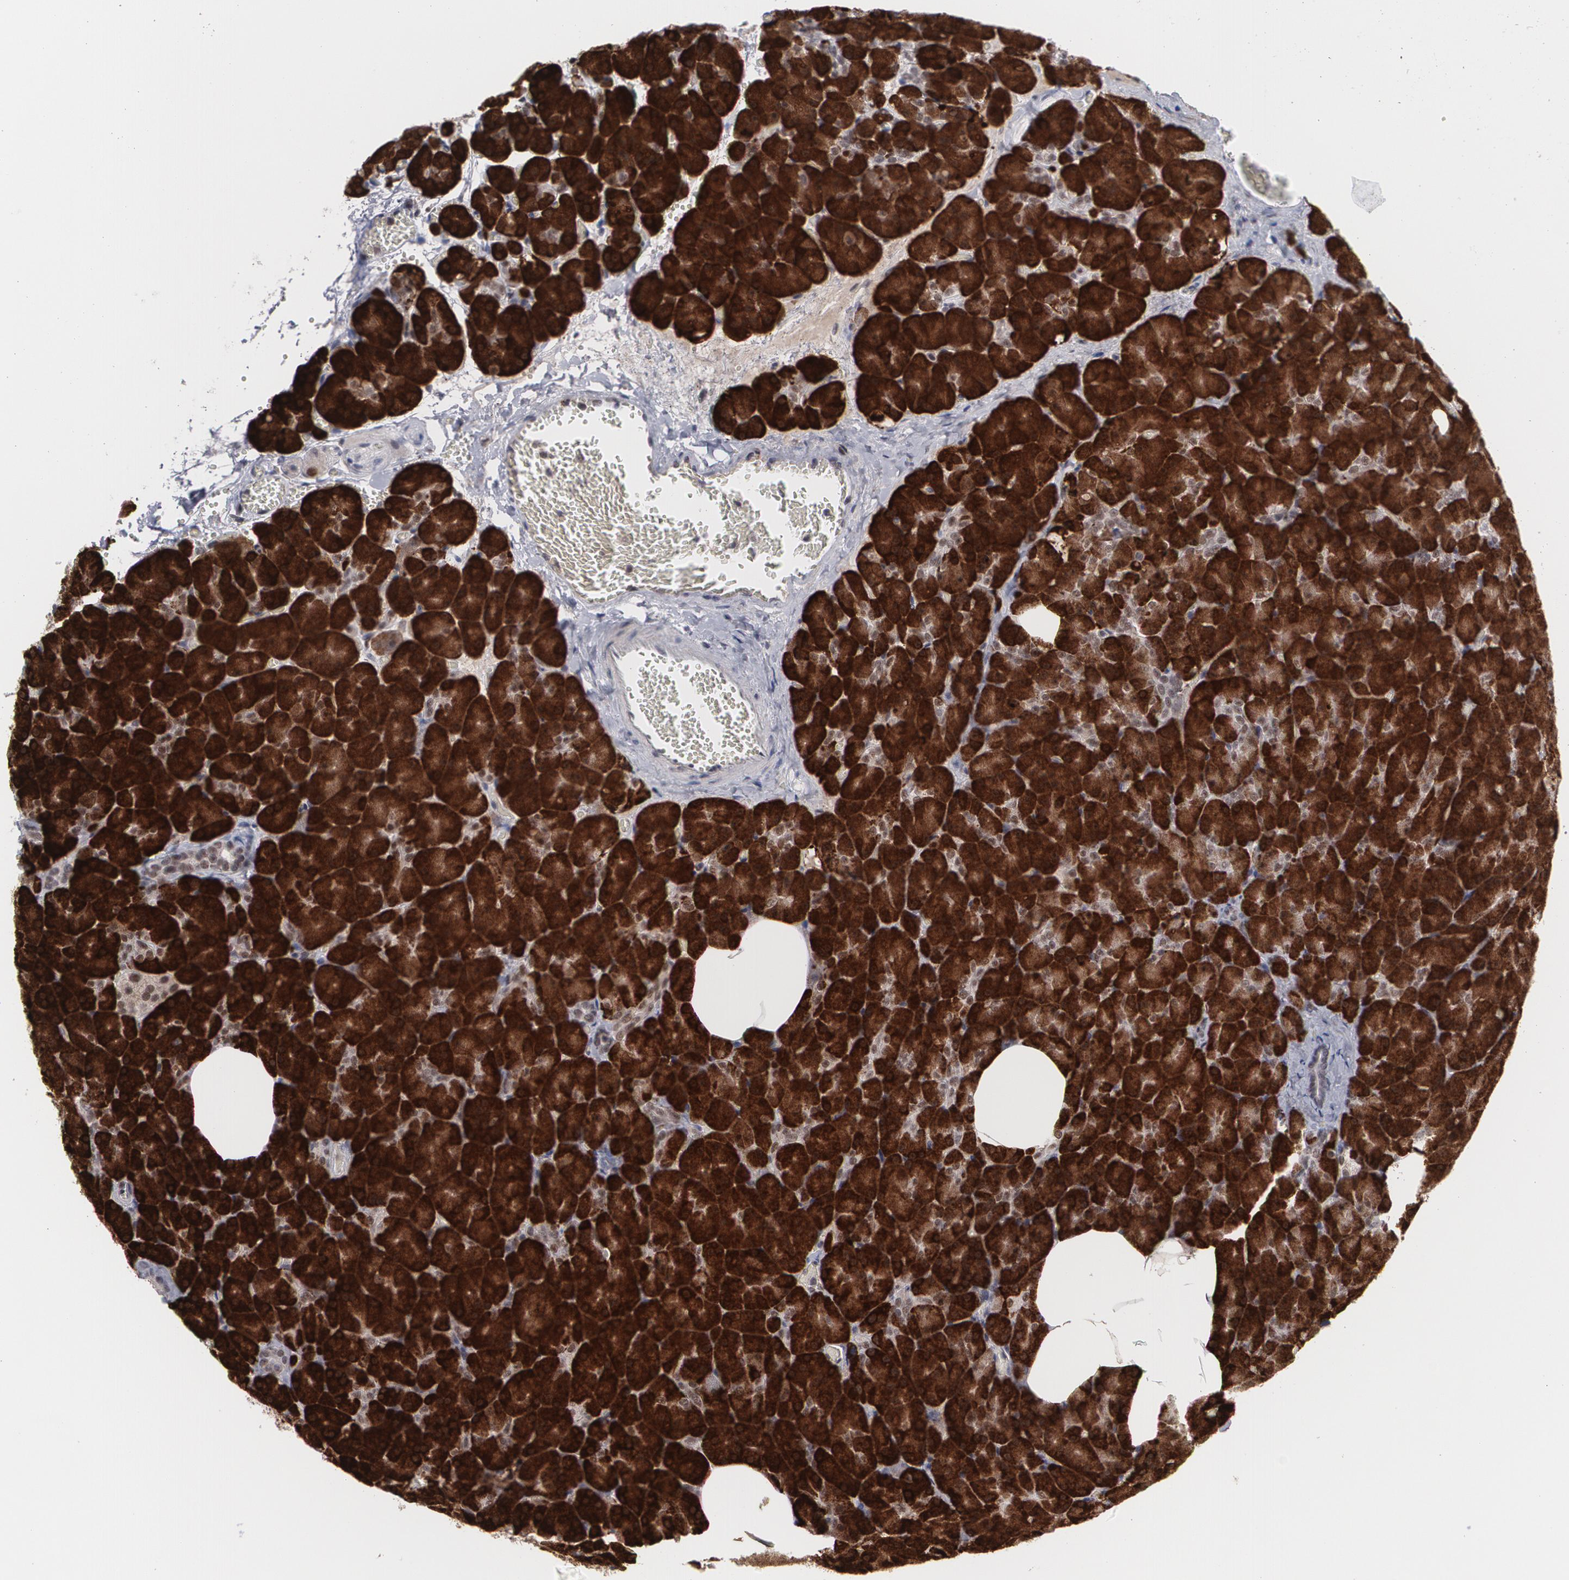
{"staining": {"intensity": "strong", "quantity": ">75%", "location": "nuclear"}, "tissue": "carcinoid", "cell_type": "Tumor cells", "image_type": "cancer", "snomed": [{"axis": "morphology", "description": "Normal tissue, NOS"}, {"axis": "morphology", "description": "Carcinoid, malignant, NOS"}, {"axis": "topography", "description": "Pancreas"}], "caption": "Protein staining by immunohistochemistry (IHC) reveals strong nuclear positivity in about >75% of tumor cells in carcinoid. (DAB IHC, brown staining for protein, blue staining for nuclei).", "gene": "INTS6", "patient": {"sex": "female", "age": 35}}